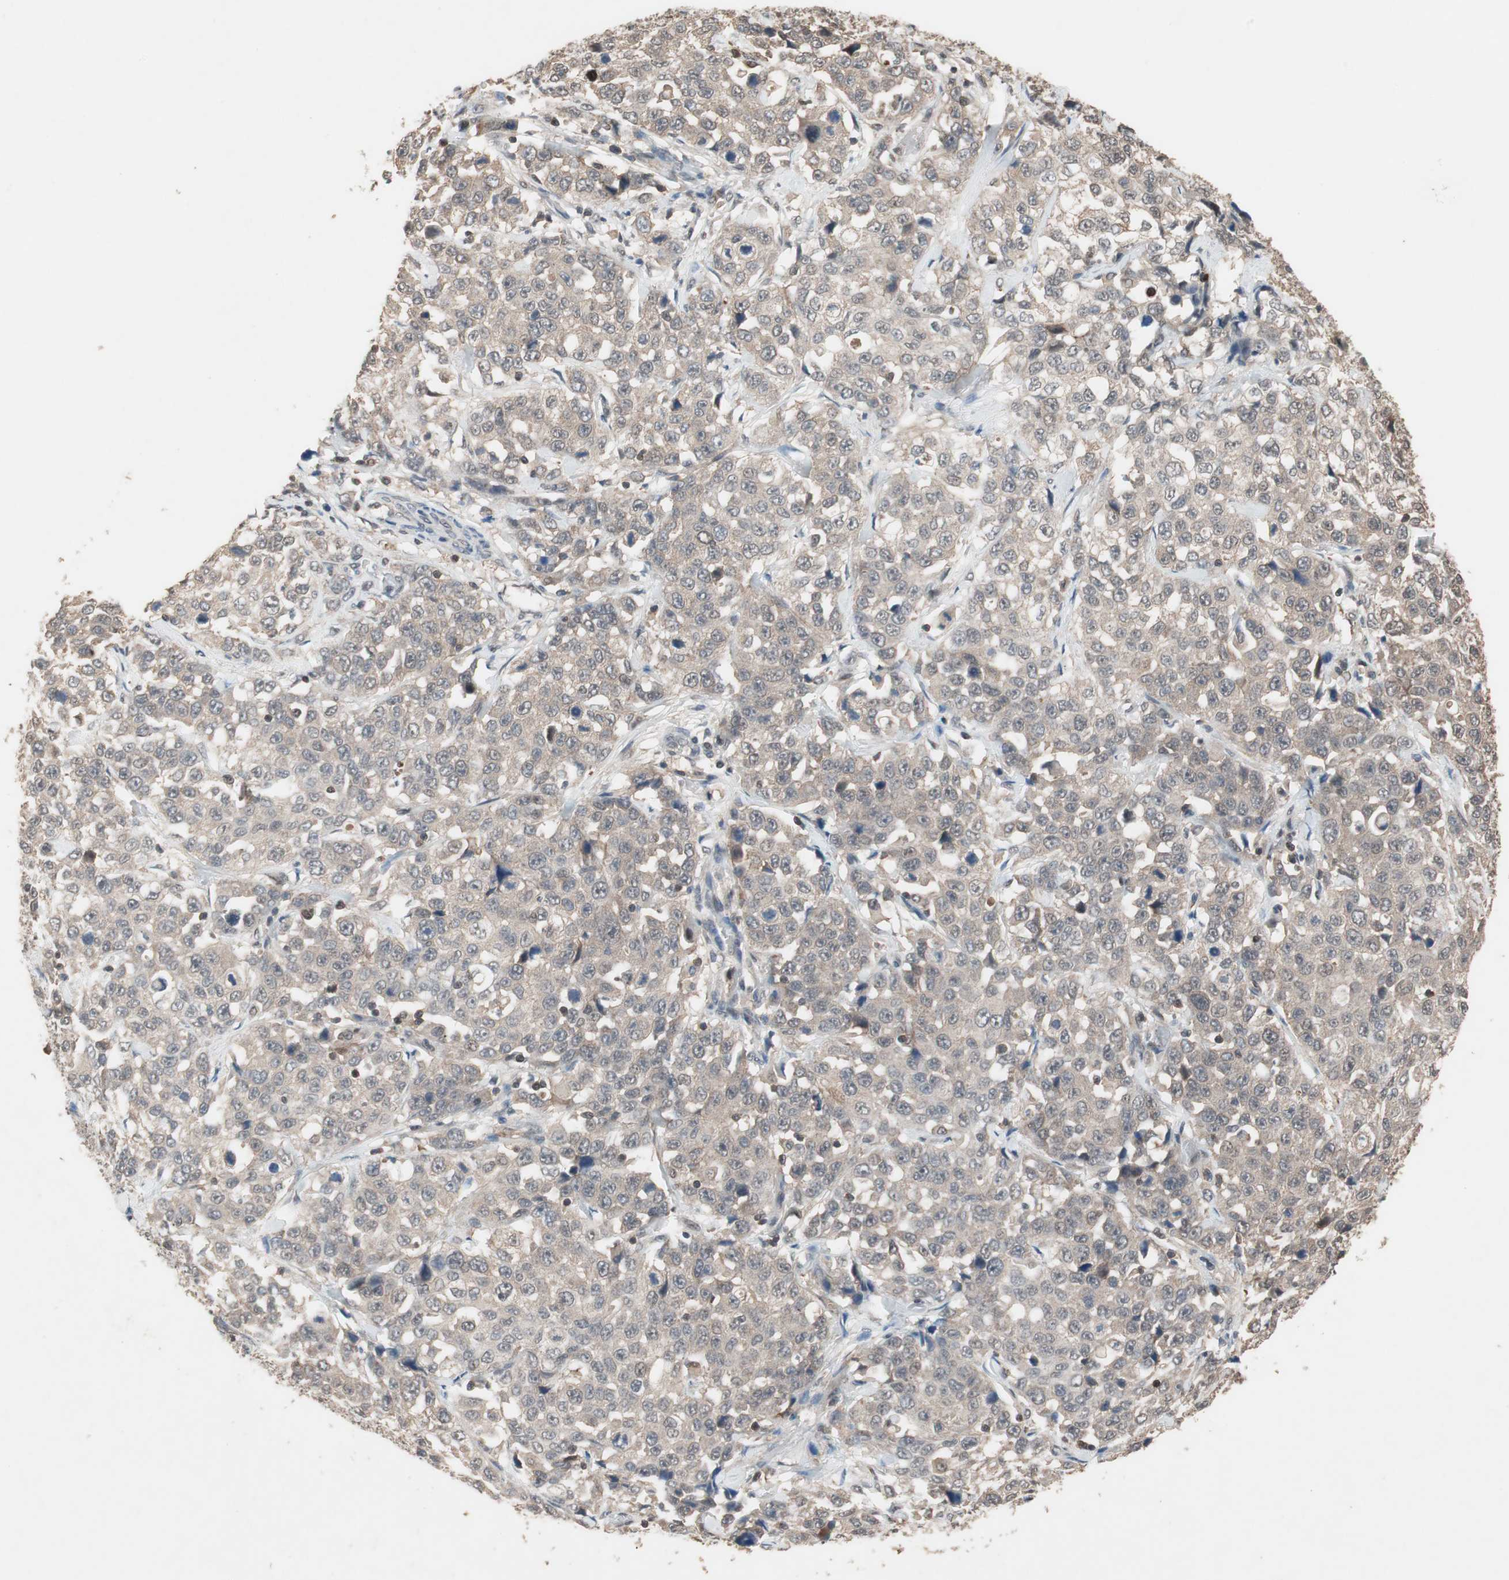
{"staining": {"intensity": "weak", "quantity": ">75%", "location": "cytoplasmic/membranous"}, "tissue": "stomach cancer", "cell_type": "Tumor cells", "image_type": "cancer", "snomed": [{"axis": "morphology", "description": "Normal tissue, NOS"}, {"axis": "morphology", "description": "Adenocarcinoma, NOS"}, {"axis": "topography", "description": "Stomach"}], "caption": "The image shows staining of stomach cancer (adenocarcinoma), revealing weak cytoplasmic/membranous protein staining (brown color) within tumor cells.", "gene": "GART", "patient": {"sex": "male", "age": 48}}